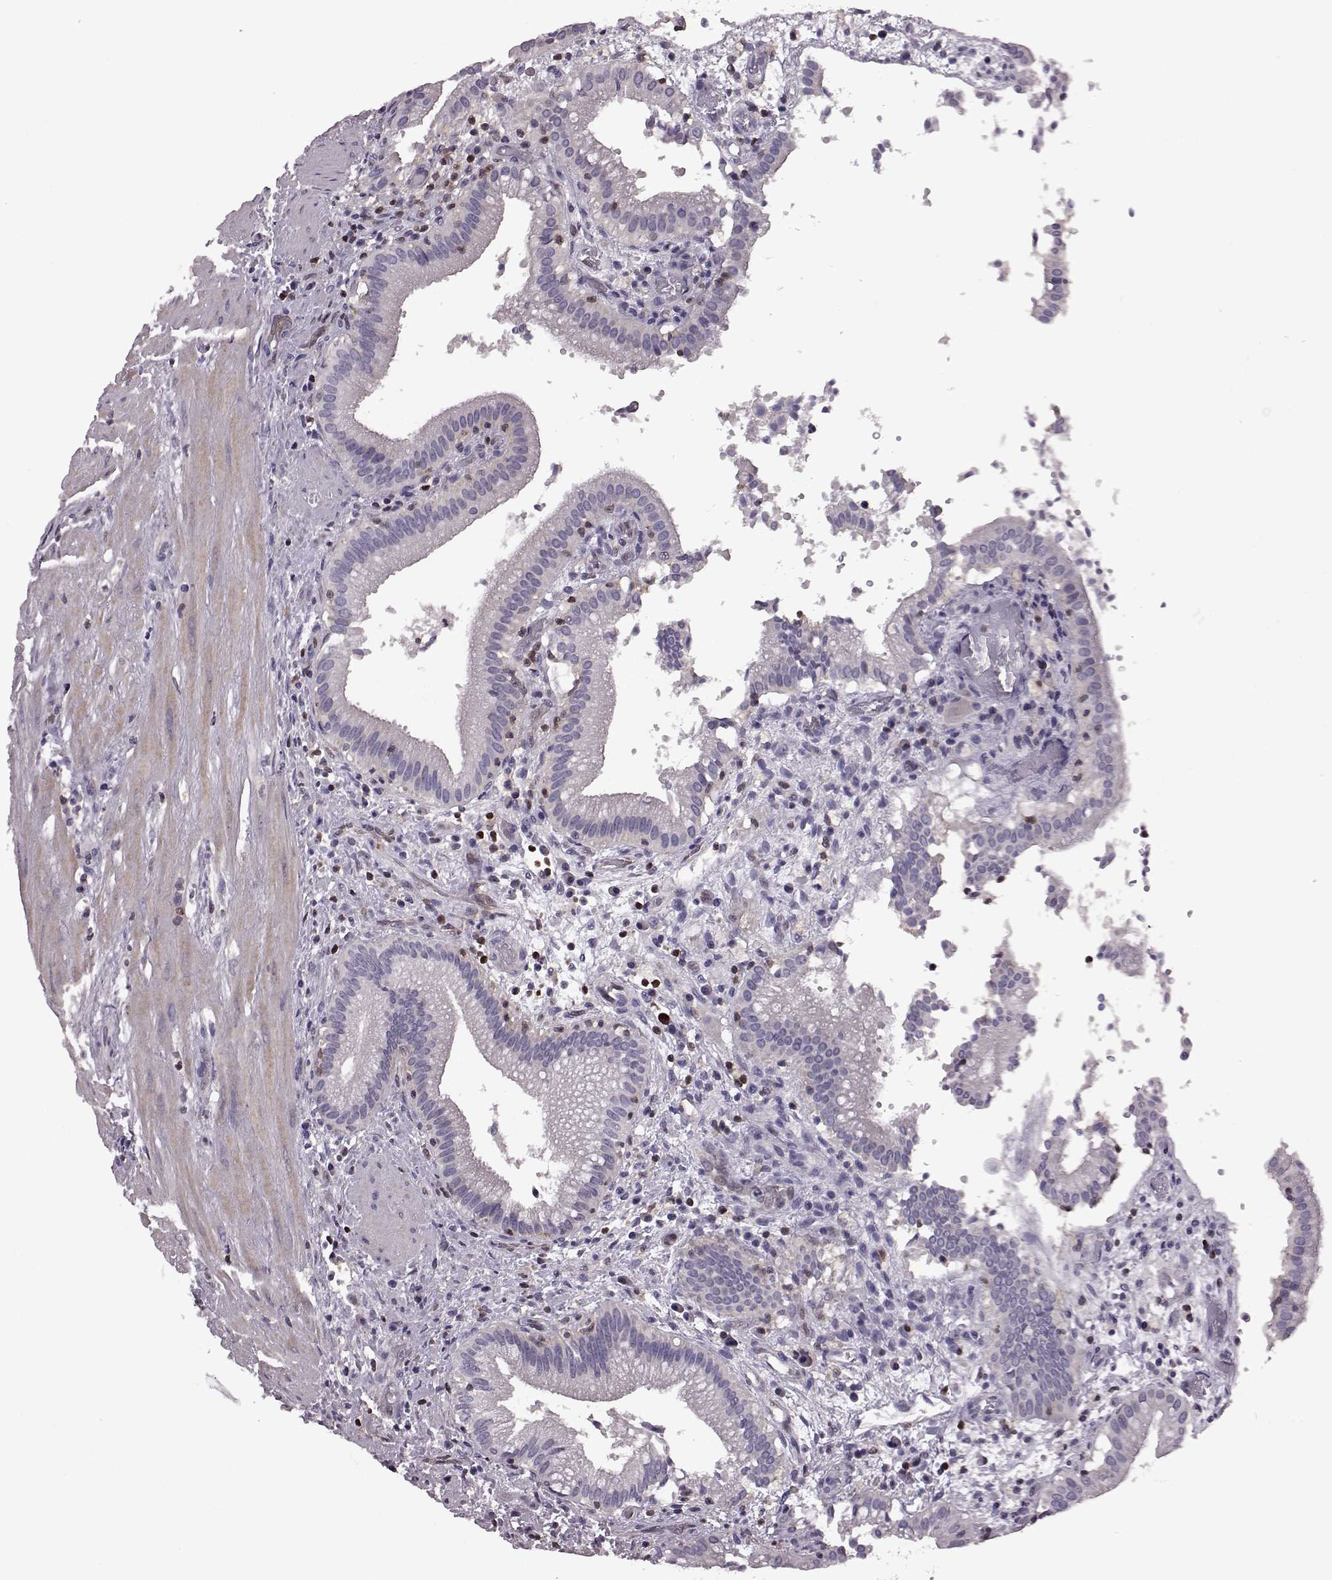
{"staining": {"intensity": "negative", "quantity": "none", "location": "none"}, "tissue": "gallbladder", "cell_type": "Glandular cells", "image_type": "normal", "snomed": [{"axis": "morphology", "description": "Normal tissue, NOS"}, {"axis": "topography", "description": "Gallbladder"}], "caption": "The micrograph demonstrates no staining of glandular cells in benign gallbladder. Brightfield microscopy of immunohistochemistry stained with DAB (3,3'-diaminobenzidine) (brown) and hematoxylin (blue), captured at high magnification.", "gene": "CDC42SE1", "patient": {"sex": "male", "age": 42}}